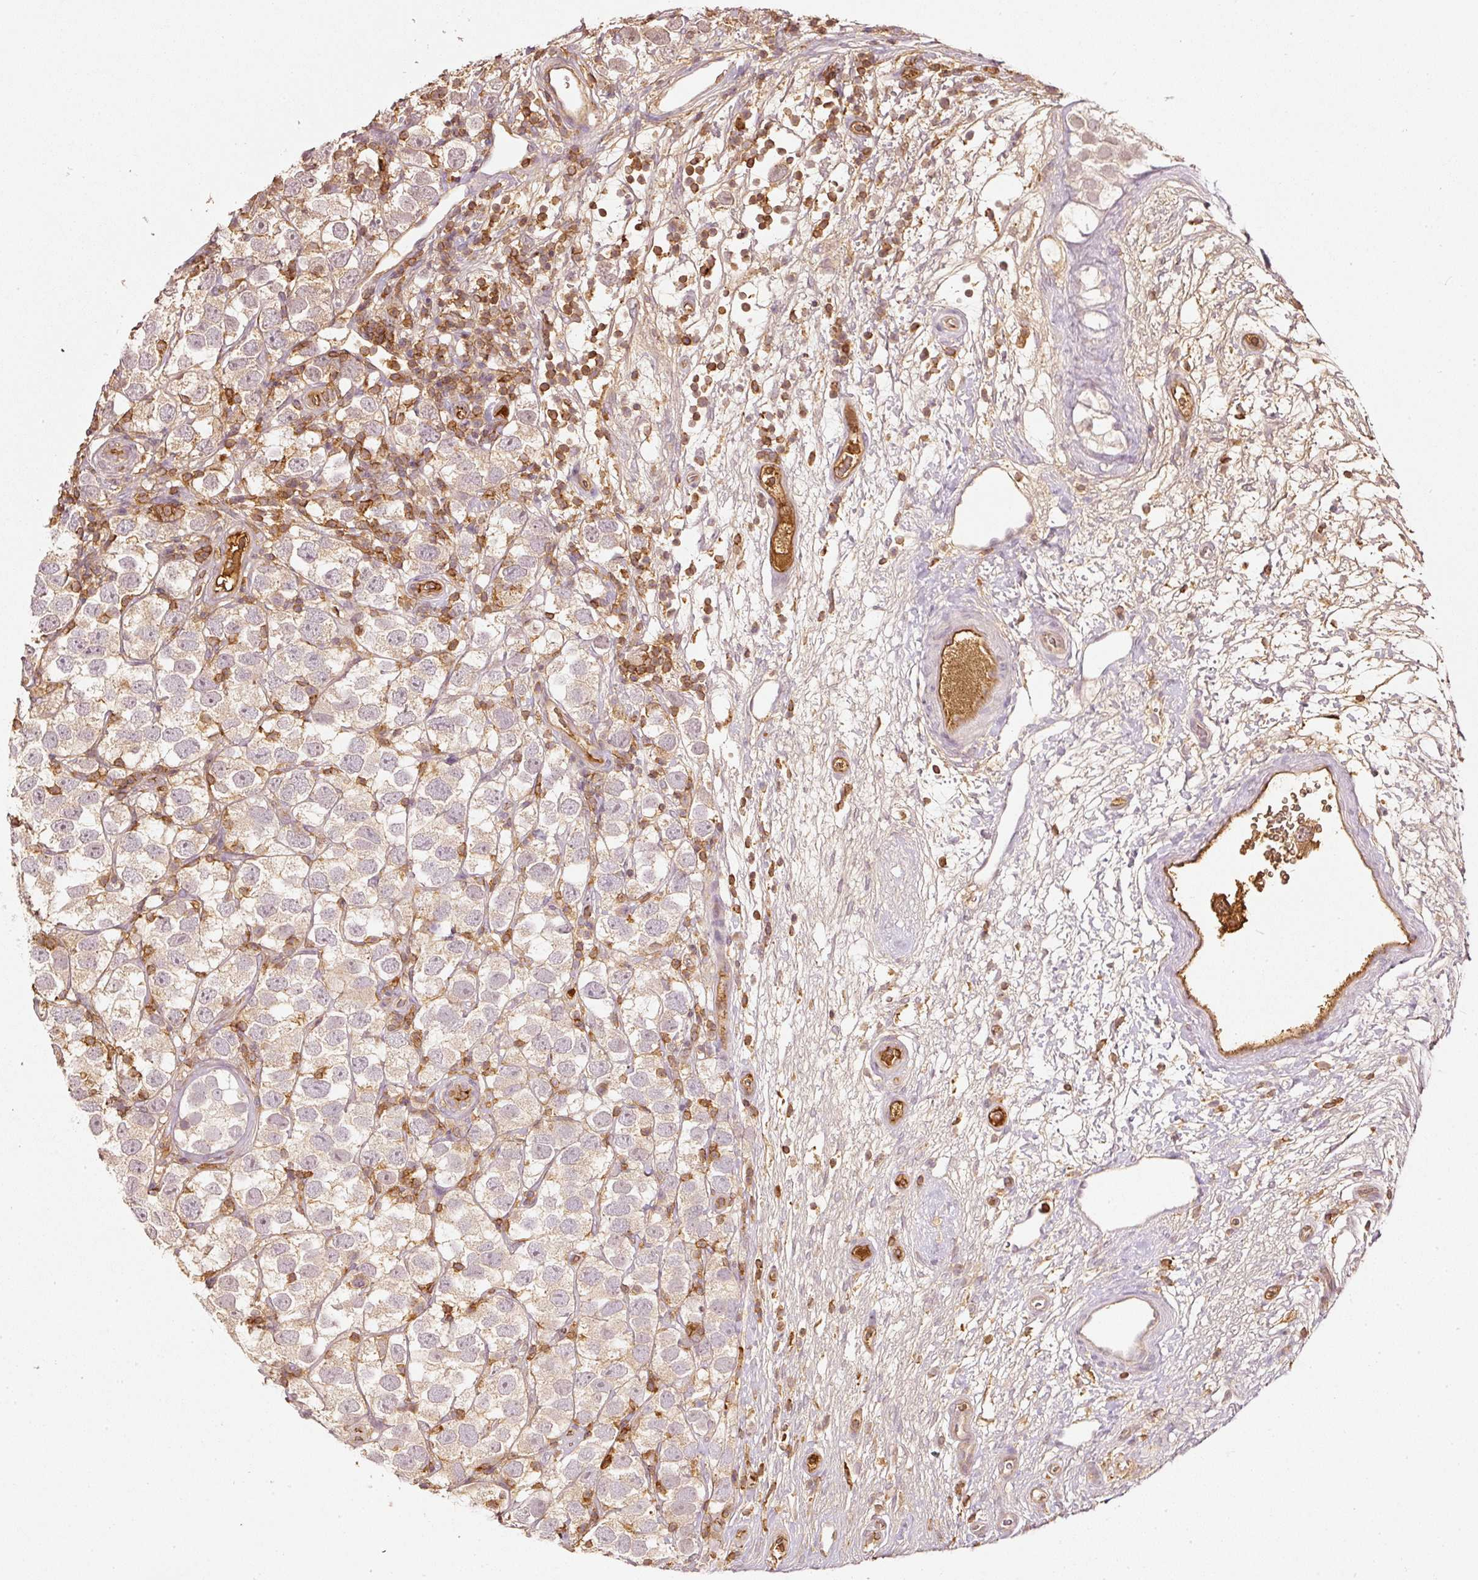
{"staining": {"intensity": "weak", "quantity": "25%-75%", "location": "cytoplasmic/membranous"}, "tissue": "testis cancer", "cell_type": "Tumor cells", "image_type": "cancer", "snomed": [{"axis": "morphology", "description": "Seminoma, NOS"}, {"axis": "topography", "description": "Testis"}], "caption": "The image displays staining of testis seminoma, revealing weak cytoplasmic/membranous protein expression (brown color) within tumor cells.", "gene": "EVL", "patient": {"sex": "male", "age": 26}}